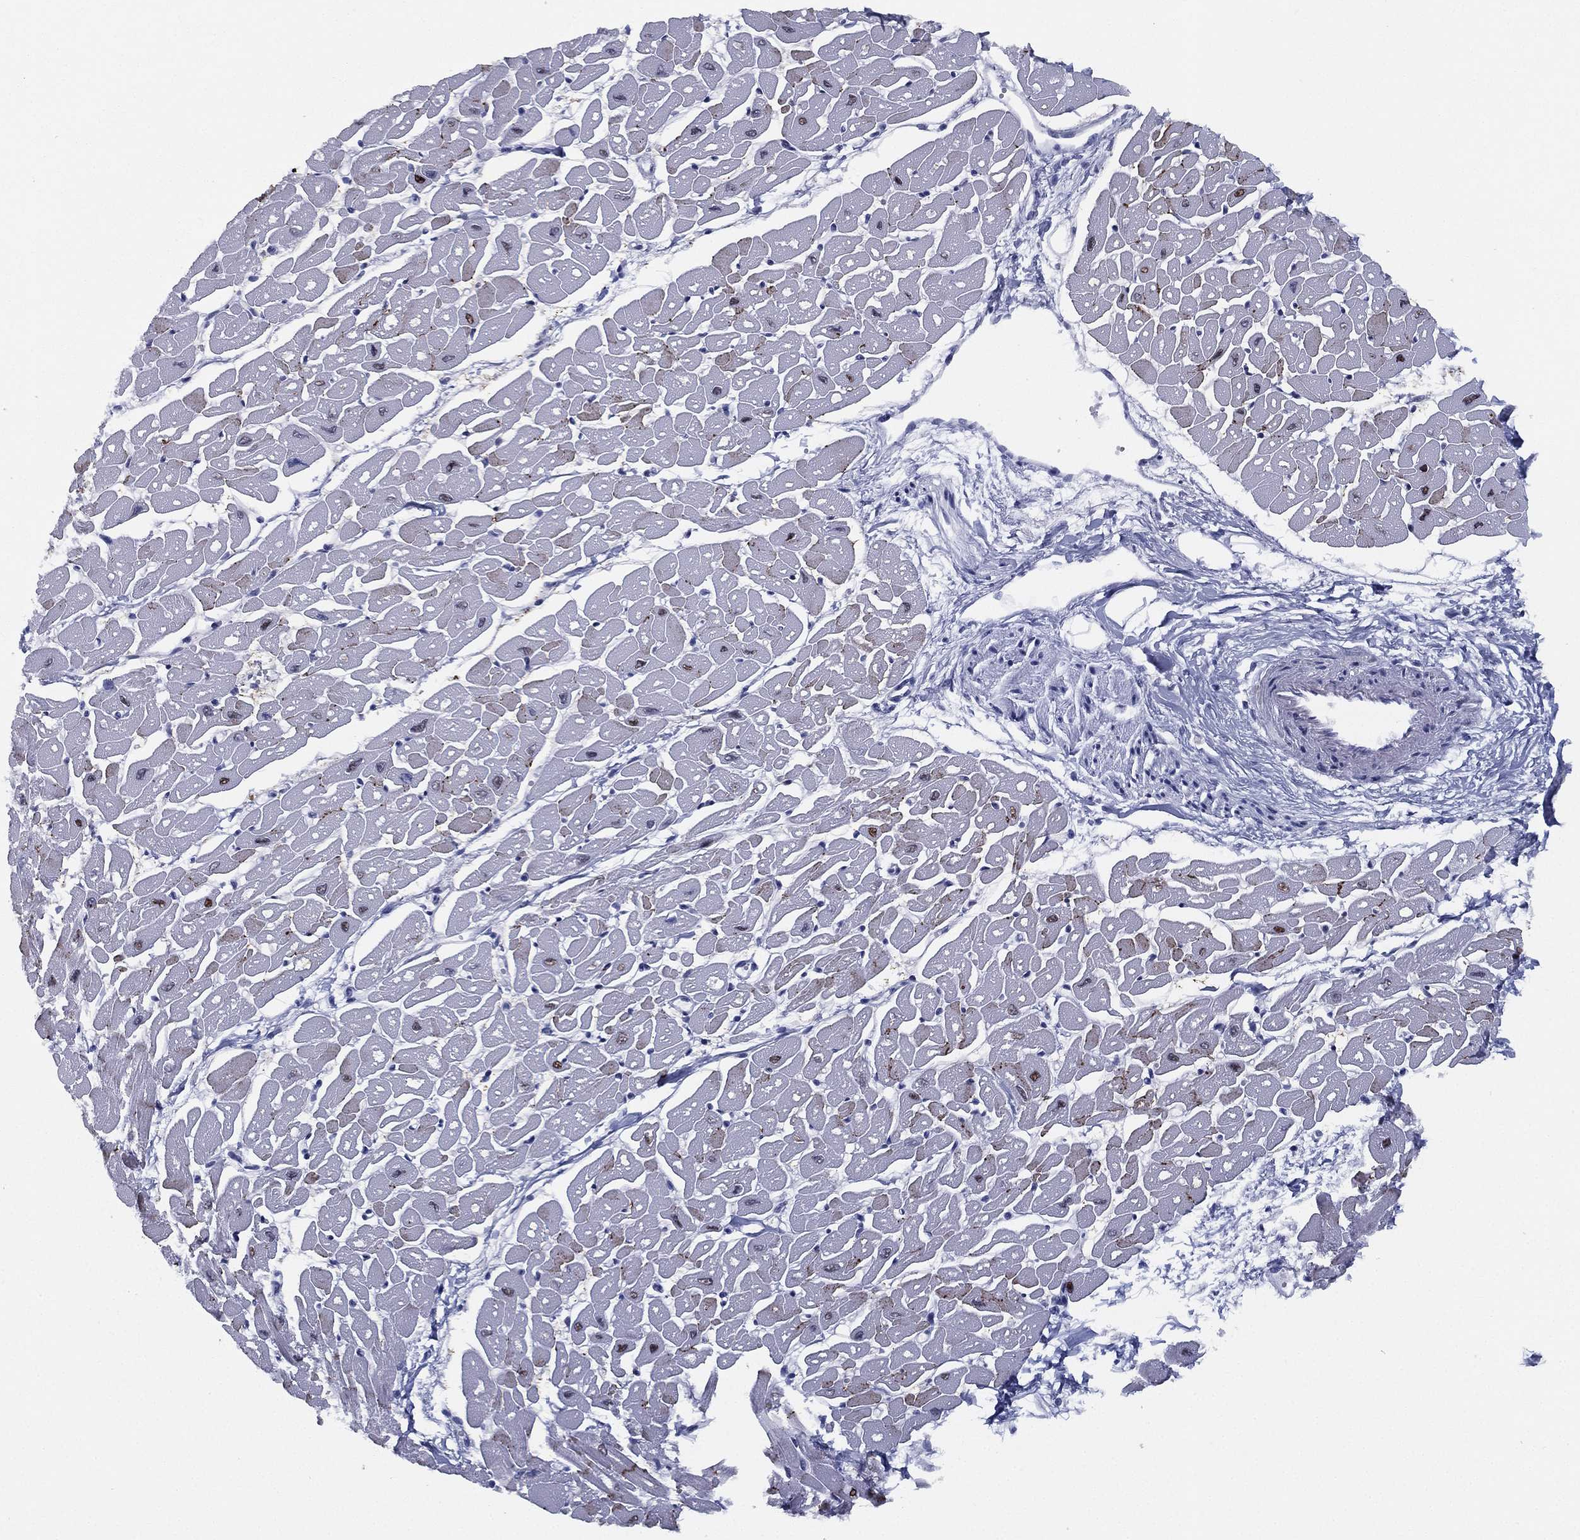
{"staining": {"intensity": "strong", "quantity": "<25%", "location": "cytoplasmic/membranous"}, "tissue": "heart muscle", "cell_type": "Cardiomyocytes", "image_type": "normal", "snomed": [{"axis": "morphology", "description": "Normal tissue, NOS"}, {"axis": "topography", "description": "Heart"}], "caption": "DAB (3,3'-diaminobenzidine) immunohistochemical staining of normal heart muscle reveals strong cytoplasmic/membranous protein expression in about <25% of cardiomyocytes.", "gene": "CYB561D2", "patient": {"sex": "male", "age": 57}}